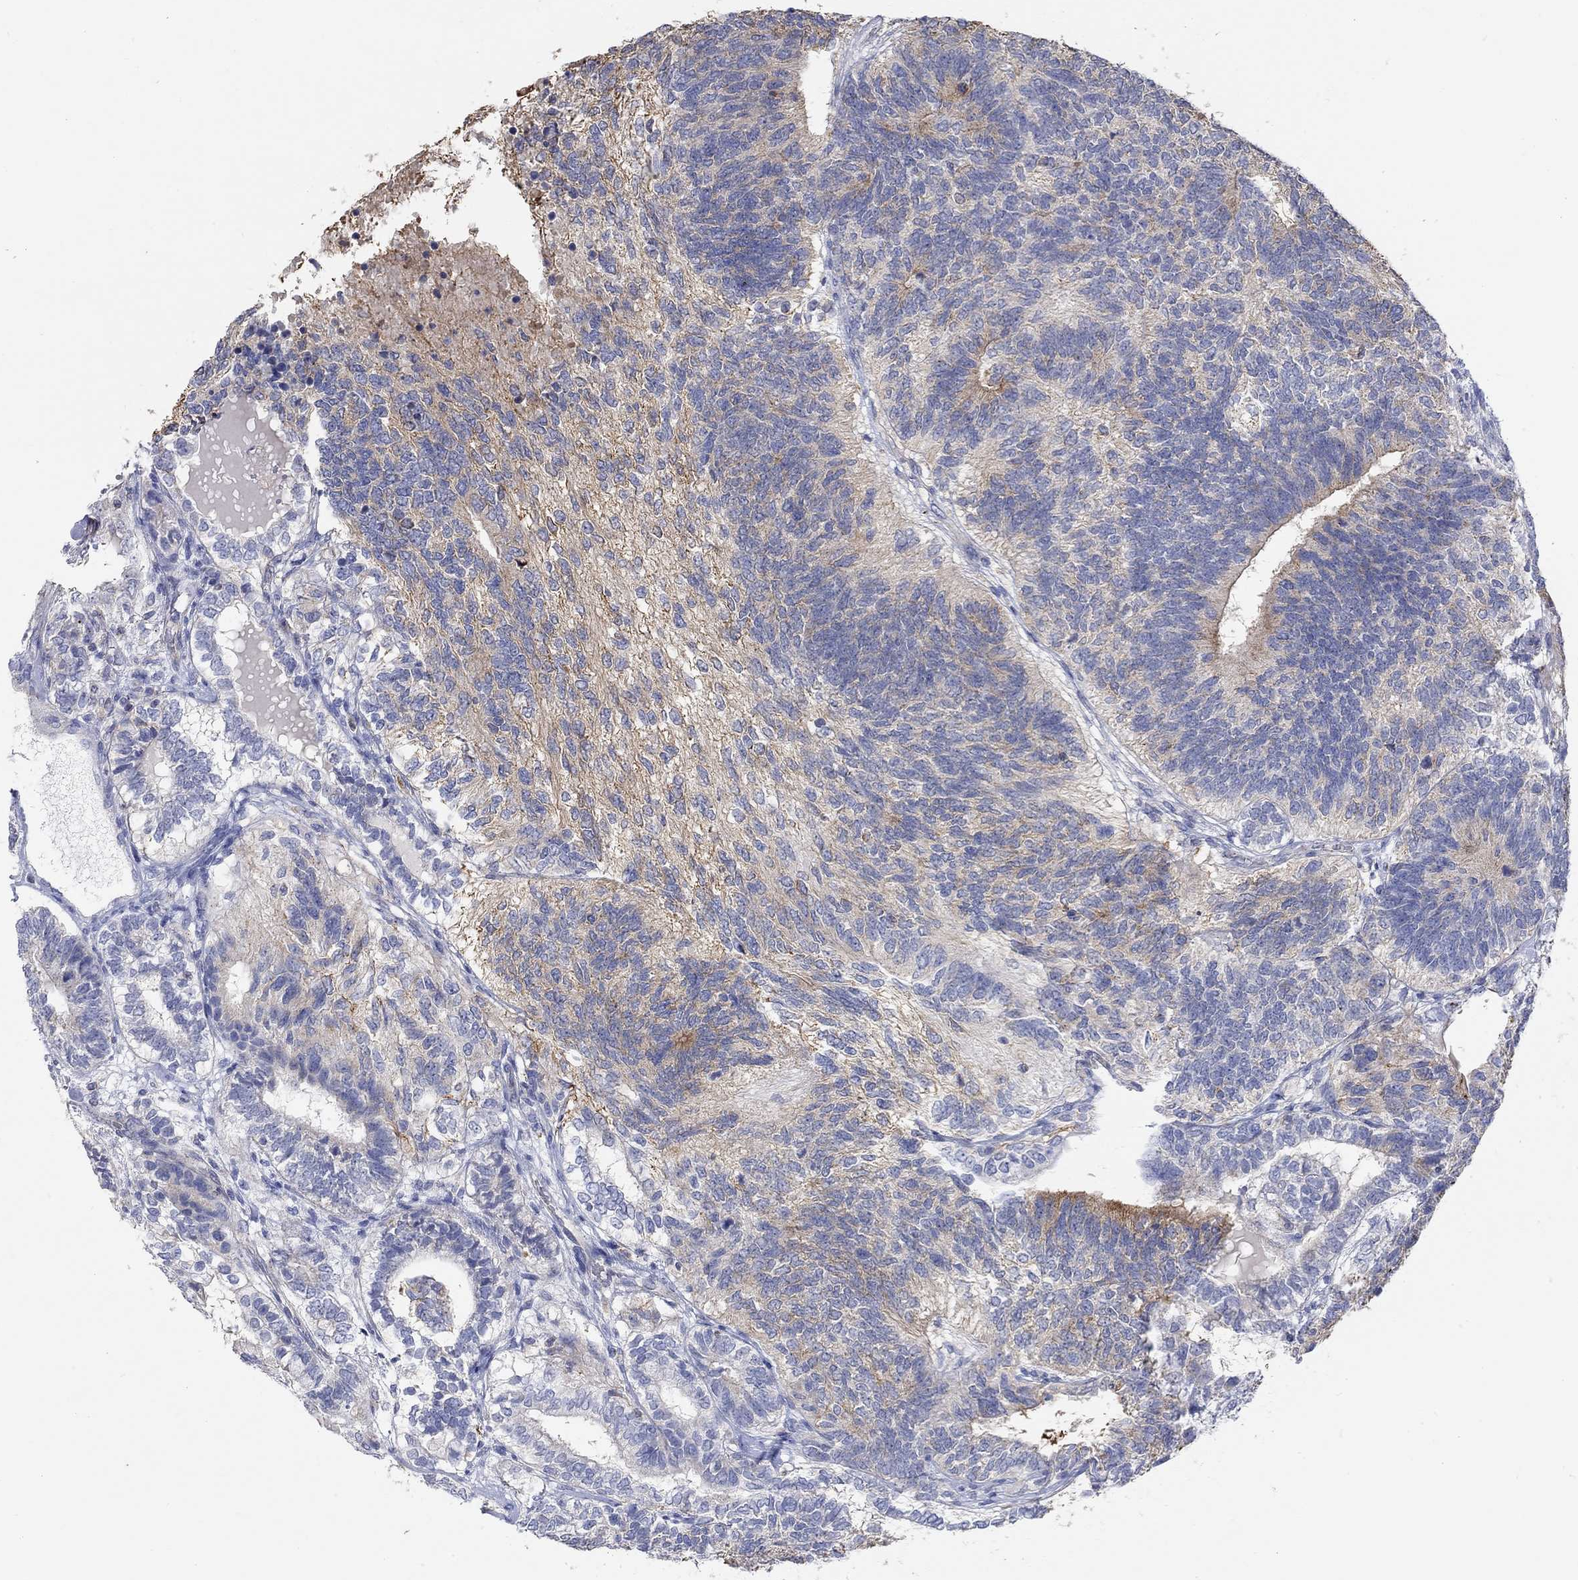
{"staining": {"intensity": "weak", "quantity": "25%-75%", "location": "cytoplasmic/membranous"}, "tissue": "testis cancer", "cell_type": "Tumor cells", "image_type": "cancer", "snomed": [{"axis": "morphology", "description": "Seminoma, NOS"}, {"axis": "morphology", "description": "Carcinoma, Embryonal, NOS"}, {"axis": "topography", "description": "Testis"}], "caption": "IHC of human testis cancer (seminoma) displays low levels of weak cytoplasmic/membranous staining in about 25%-75% of tumor cells.", "gene": "NAV3", "patient": {"sex": "male", "age": 41}}